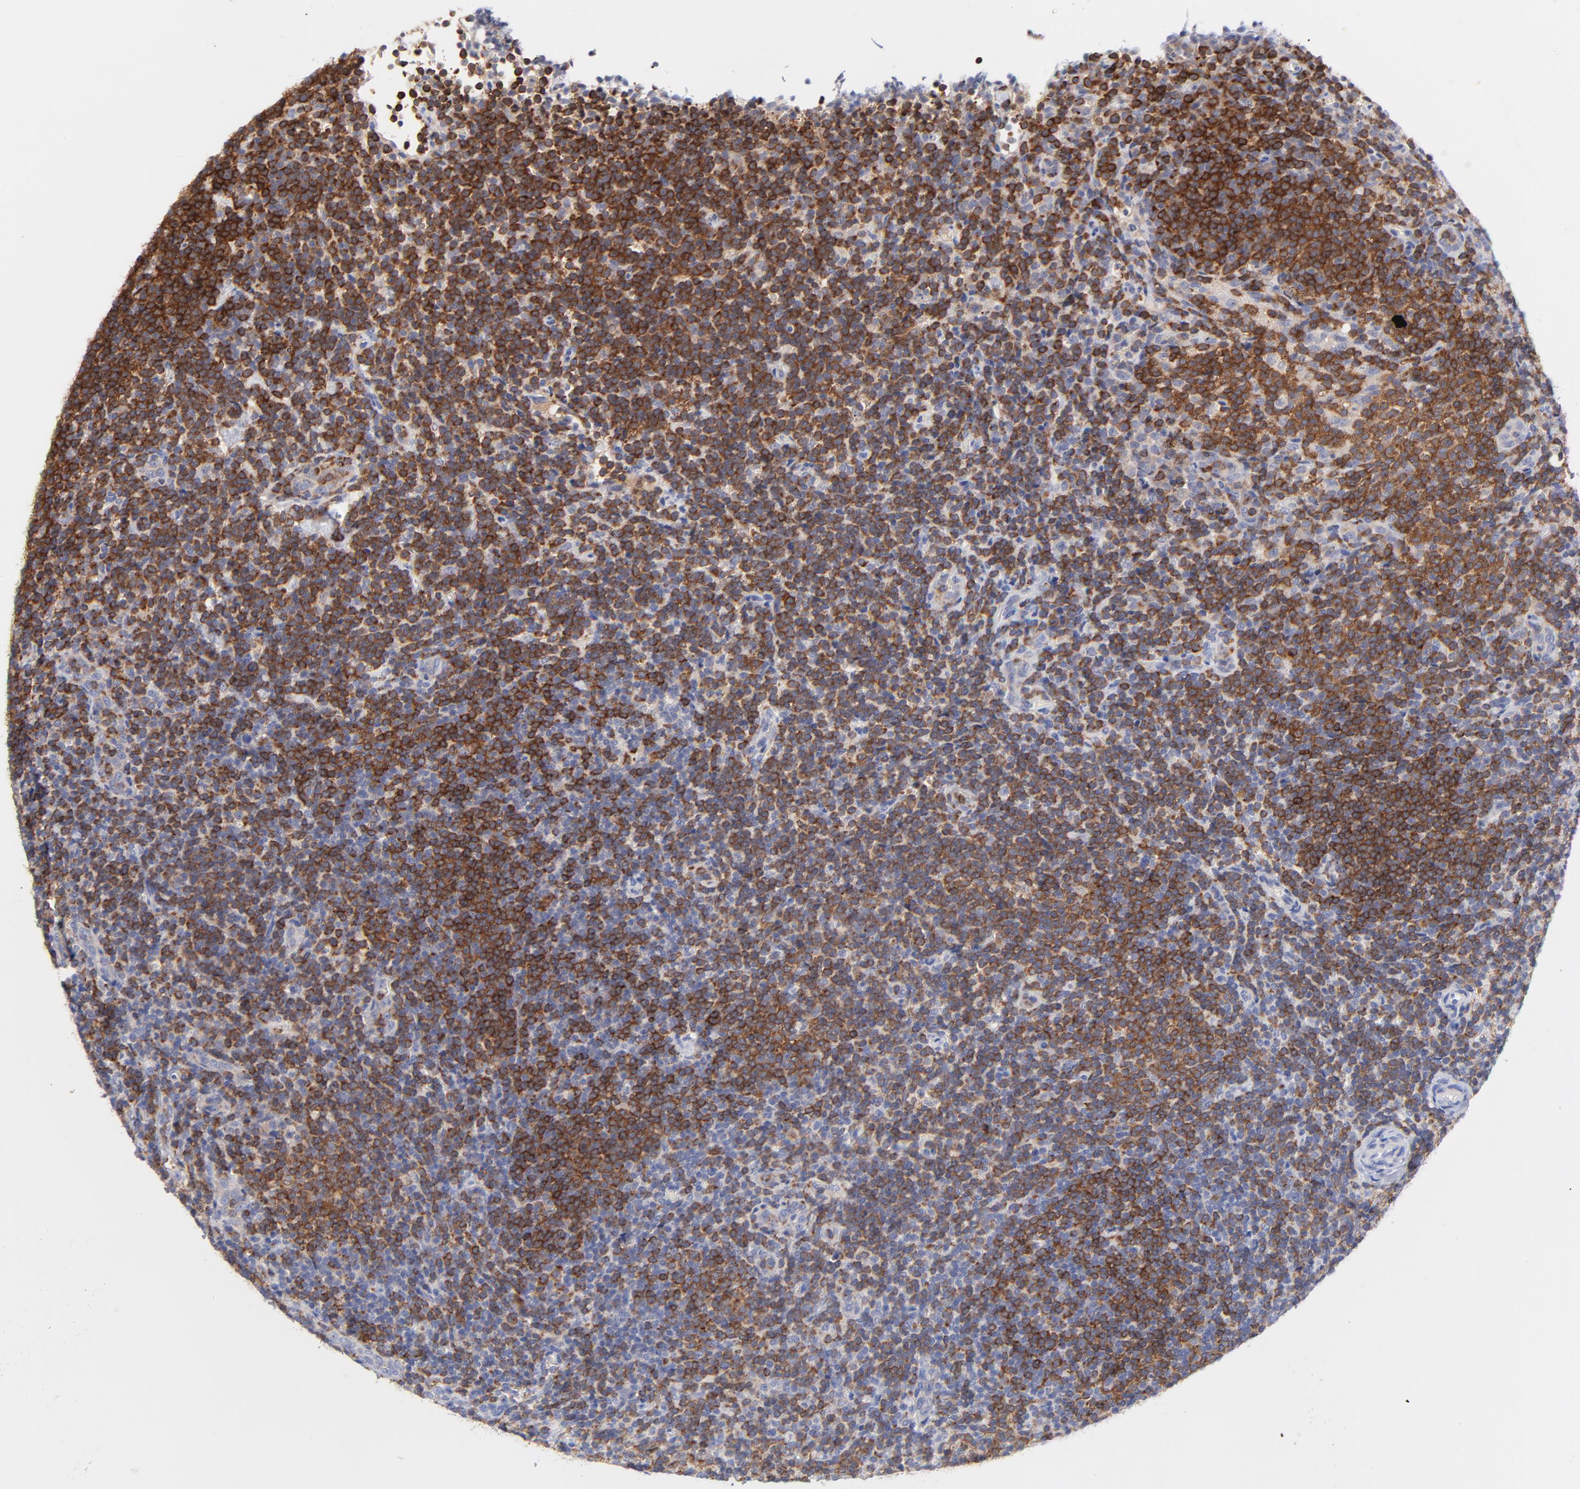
{"staining": {"intensity": "moderate", "quantity": "25%-75%", "location": "cytoplasmic/membranous"}, "tissue": "lymphoma", "cell_type": "Tumor cells", "image_type": "cancer", "snomed": [{"axis": "morphology", "description": "Malignant lymphoma, non-Hodgkin's type, Low grade"}, {"axis": "topography", "description": "Lymph node"}], "caption": "An image of low-grade malignant lymphoma, non-Hodgkin's type stained for a protein reveals moderate cytoplasmic/membranous brown staining in tumor cells. The staining was performed using DAB (3,3'-diaminobenzidine) to visualize the protein expression in brown, while the nuclei were stained in blue with hematoxylin (Magnification: 20x).", "gene": "KREMEN2", "patient": {"sex": "female", "age": 76}}